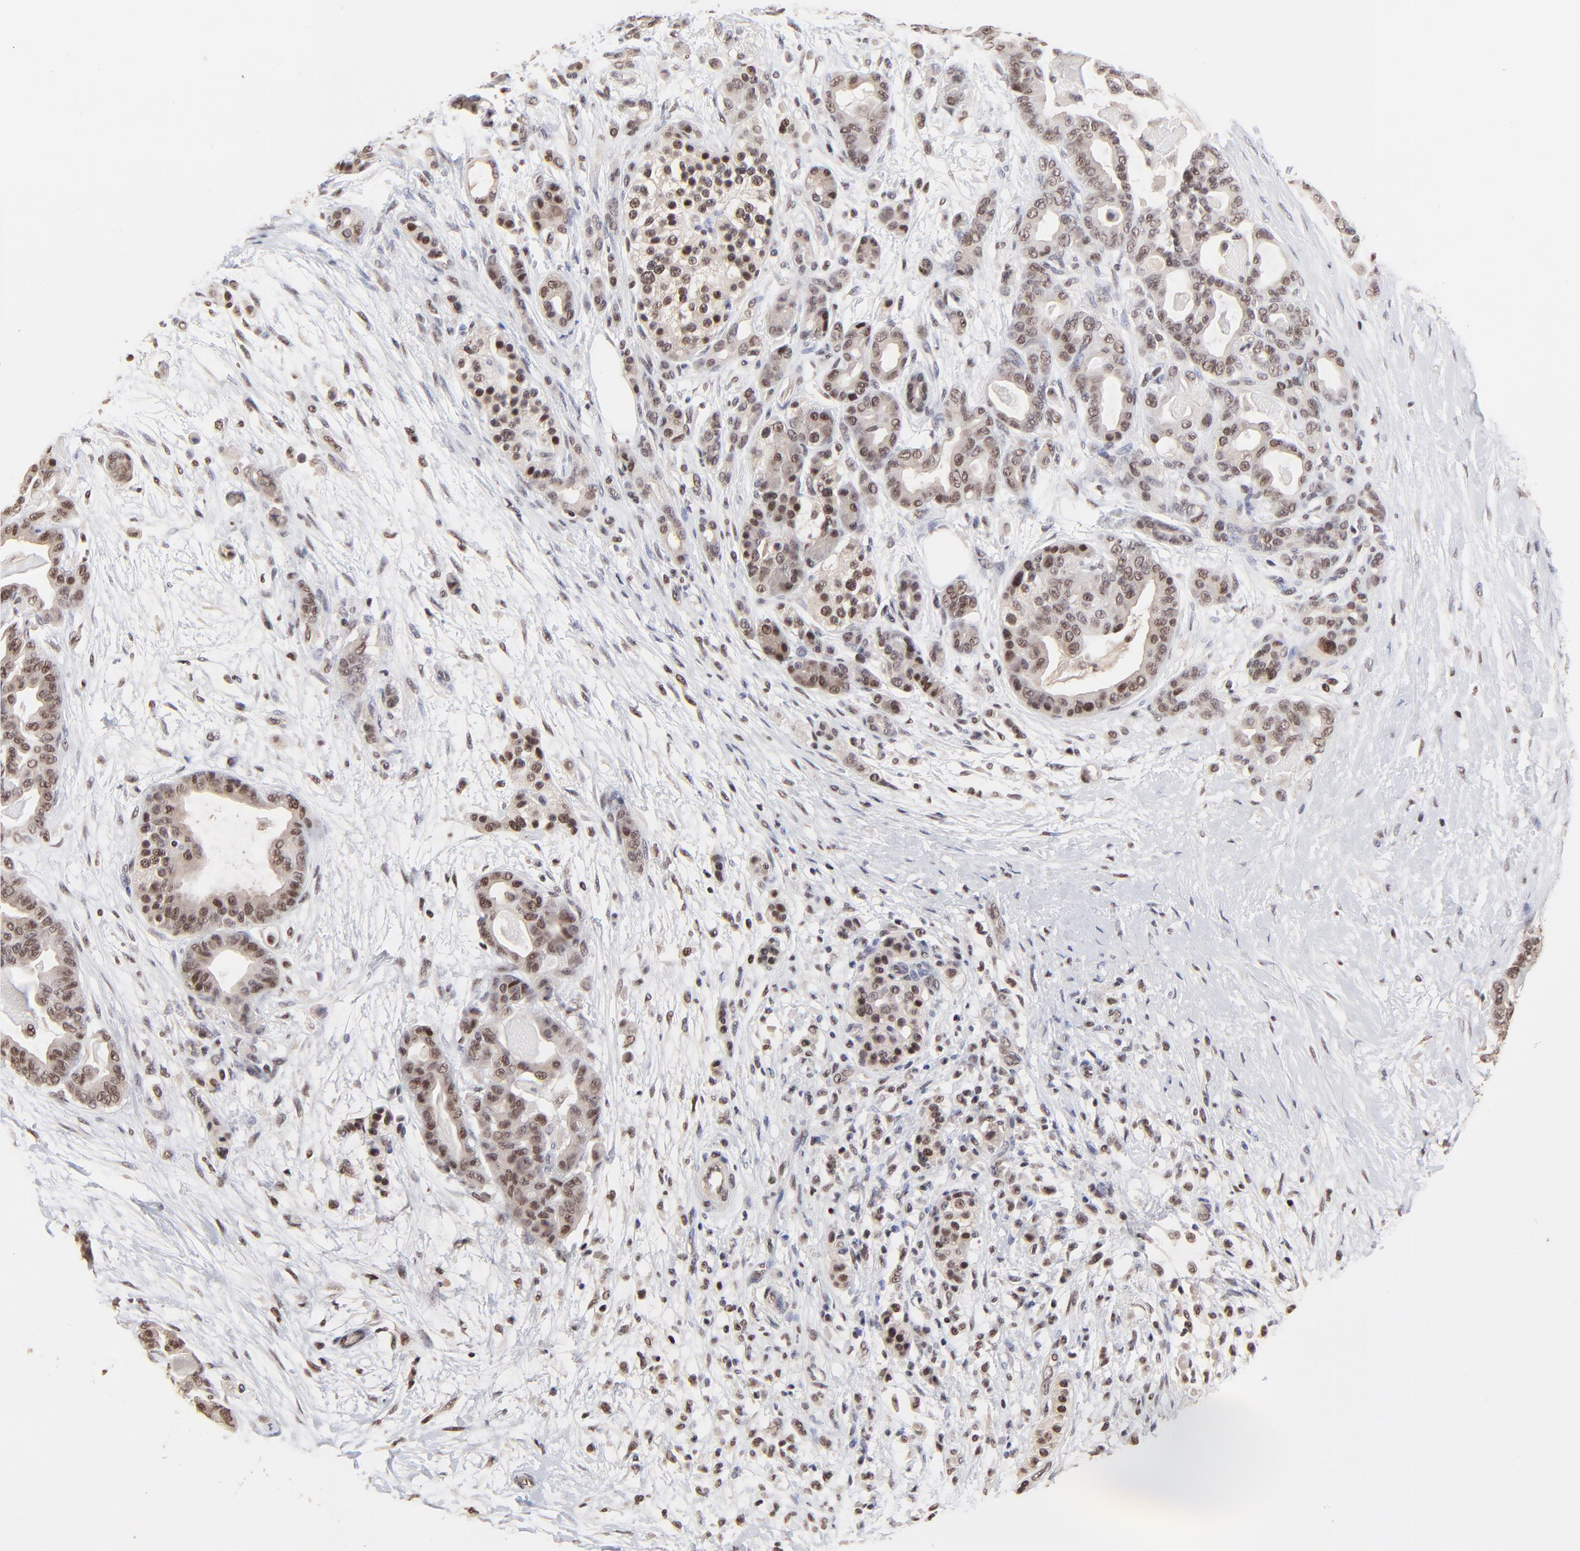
{"staining": {"intensity": "moderate", "quantity": "25%-75%", "location": "nuclear"}, "tissue": "pancreatic cancer", "cell_type": "Tumor cells", "image_type": "cancer", "snomed": [{"axis": "morphology", "description": "Adenocarcinoma, NOS"}, {"axis": "topography", "description": "Pancreas"}], "caption": "An immunohistochemistry image of tumor tissue is shown. Protein staining in brown labels moderate nuclear positivity in pancreatic adenocarcinoma within tumor cells. The staining was performed using DAB, with brown indicating positive protein expression. Nuclei are stained blue with hematoxylin.", "gene": "DSN1", "patient": {"sex": "male", "age": 63}}